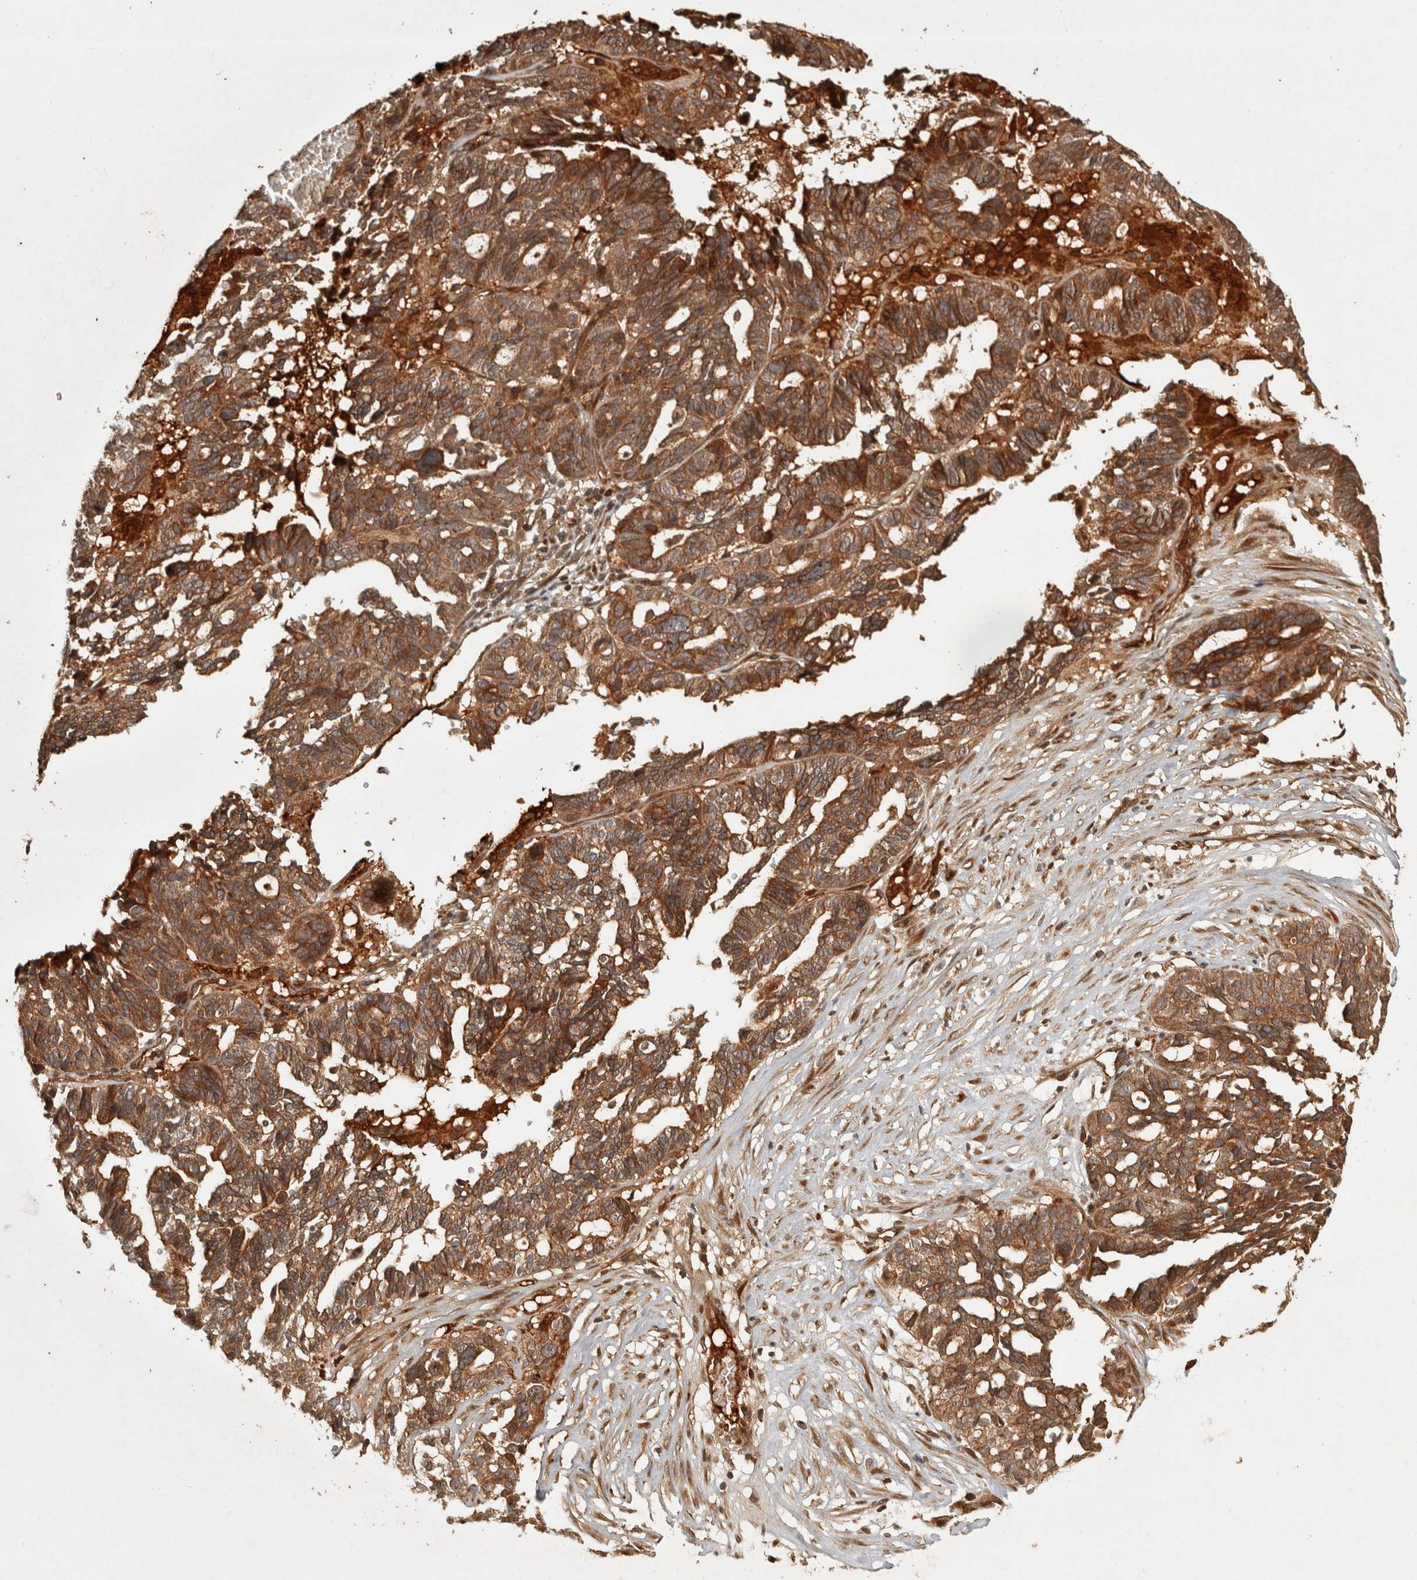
{"staining": {"intensity": "moderate", "quantity": ">75%", "location": "cytoplasmic/membranous"}, "tissue": "ovarian cancer", "cell_type": "Tumor cells", "image_type": "cancer", "snomed": [{"axis": "morphology", "description": "Cystadenocarcinoma, serous, NOS"}, {"axis": "topography", "description": "Ovary"}], "caption": "Brown immunohistochemical staining in ovarian serous cystadenocarcinoma exhibits moderate cytoplasmic/membranous expression in about >75% of tumor cells.", "gene": "CAMSAP2", "patient": {"sex": "female", "age": 59}}